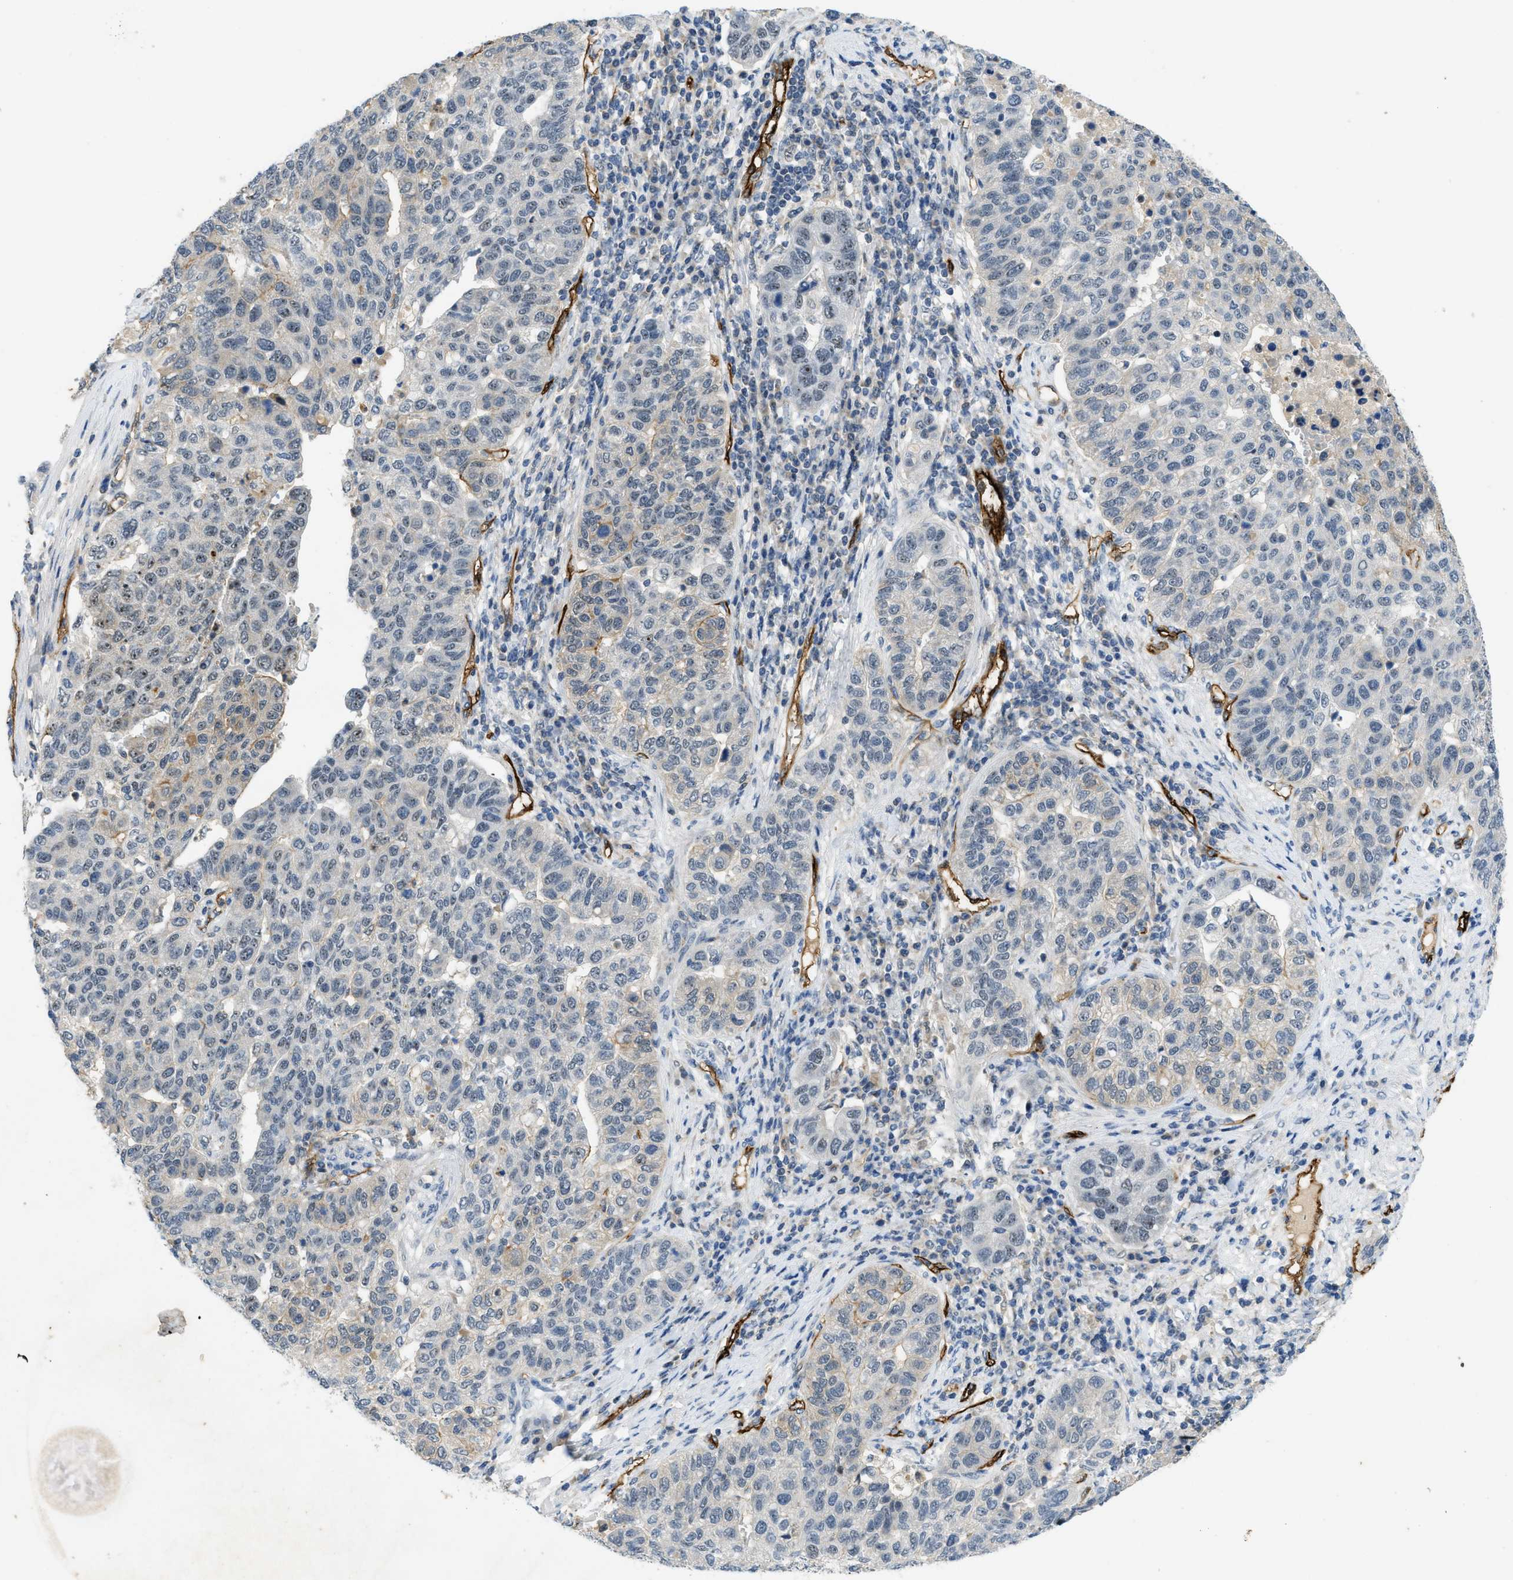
{"staining": {"intensity": "negative", "quantity": "none", "location": "none"}, "tissue": "pancreatic cancer", "cell_type": "Tumor cells", "image_type": "cancer", "snomed": [{"axis": "morphology", "description": "Adenocarcinoma, NOS"}, {"axis": "topography", "description": "Pancreas"}], "caption": "Immunohistochemical staining of human pancreatic adenocarcinoma exhibits no significant staining in tumor cells.", "gene": "SLCO2A1", "patient": {"sex": "female", "age": 61}}